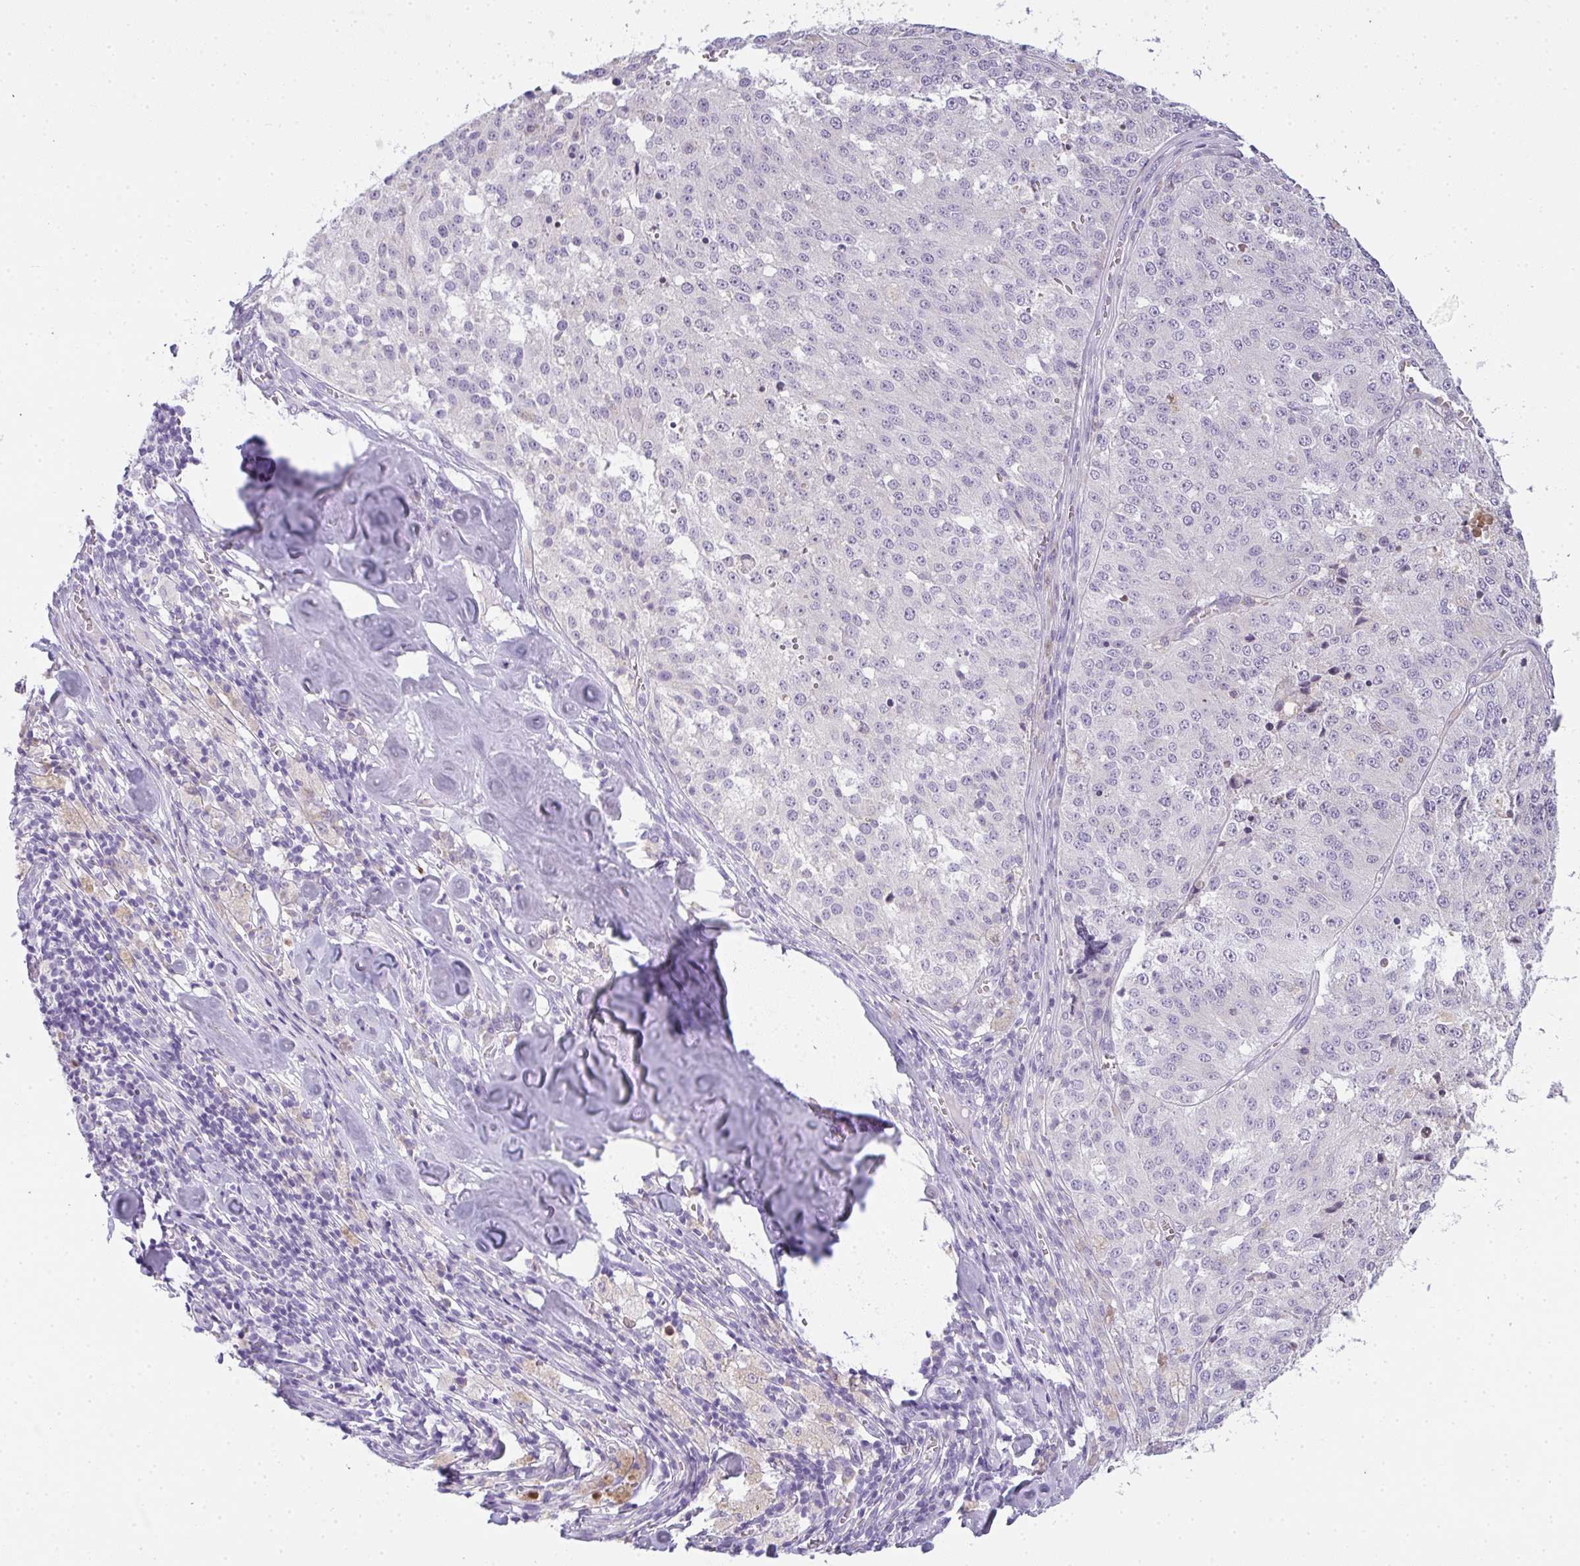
{"staining": {"intensity": "negative", "quantity": "none", "location": "none"}, "tissue": "melanoma", "cell_type": "Tumor cells", "image_type": "cancer", "snomed": [{"axis": "morphology", "description": "Malignant melanoma, Metastatic site"}, {"axis": "topography", "description": "Lymph node"}], "caption": "This image is of melanoma stained with IHC to label a protein in brown with the nuclei are counter-stained blue. There is no staining in tumor cells.", "gene": "COX7B", "patient": {"sex": "female", "age": 64}}